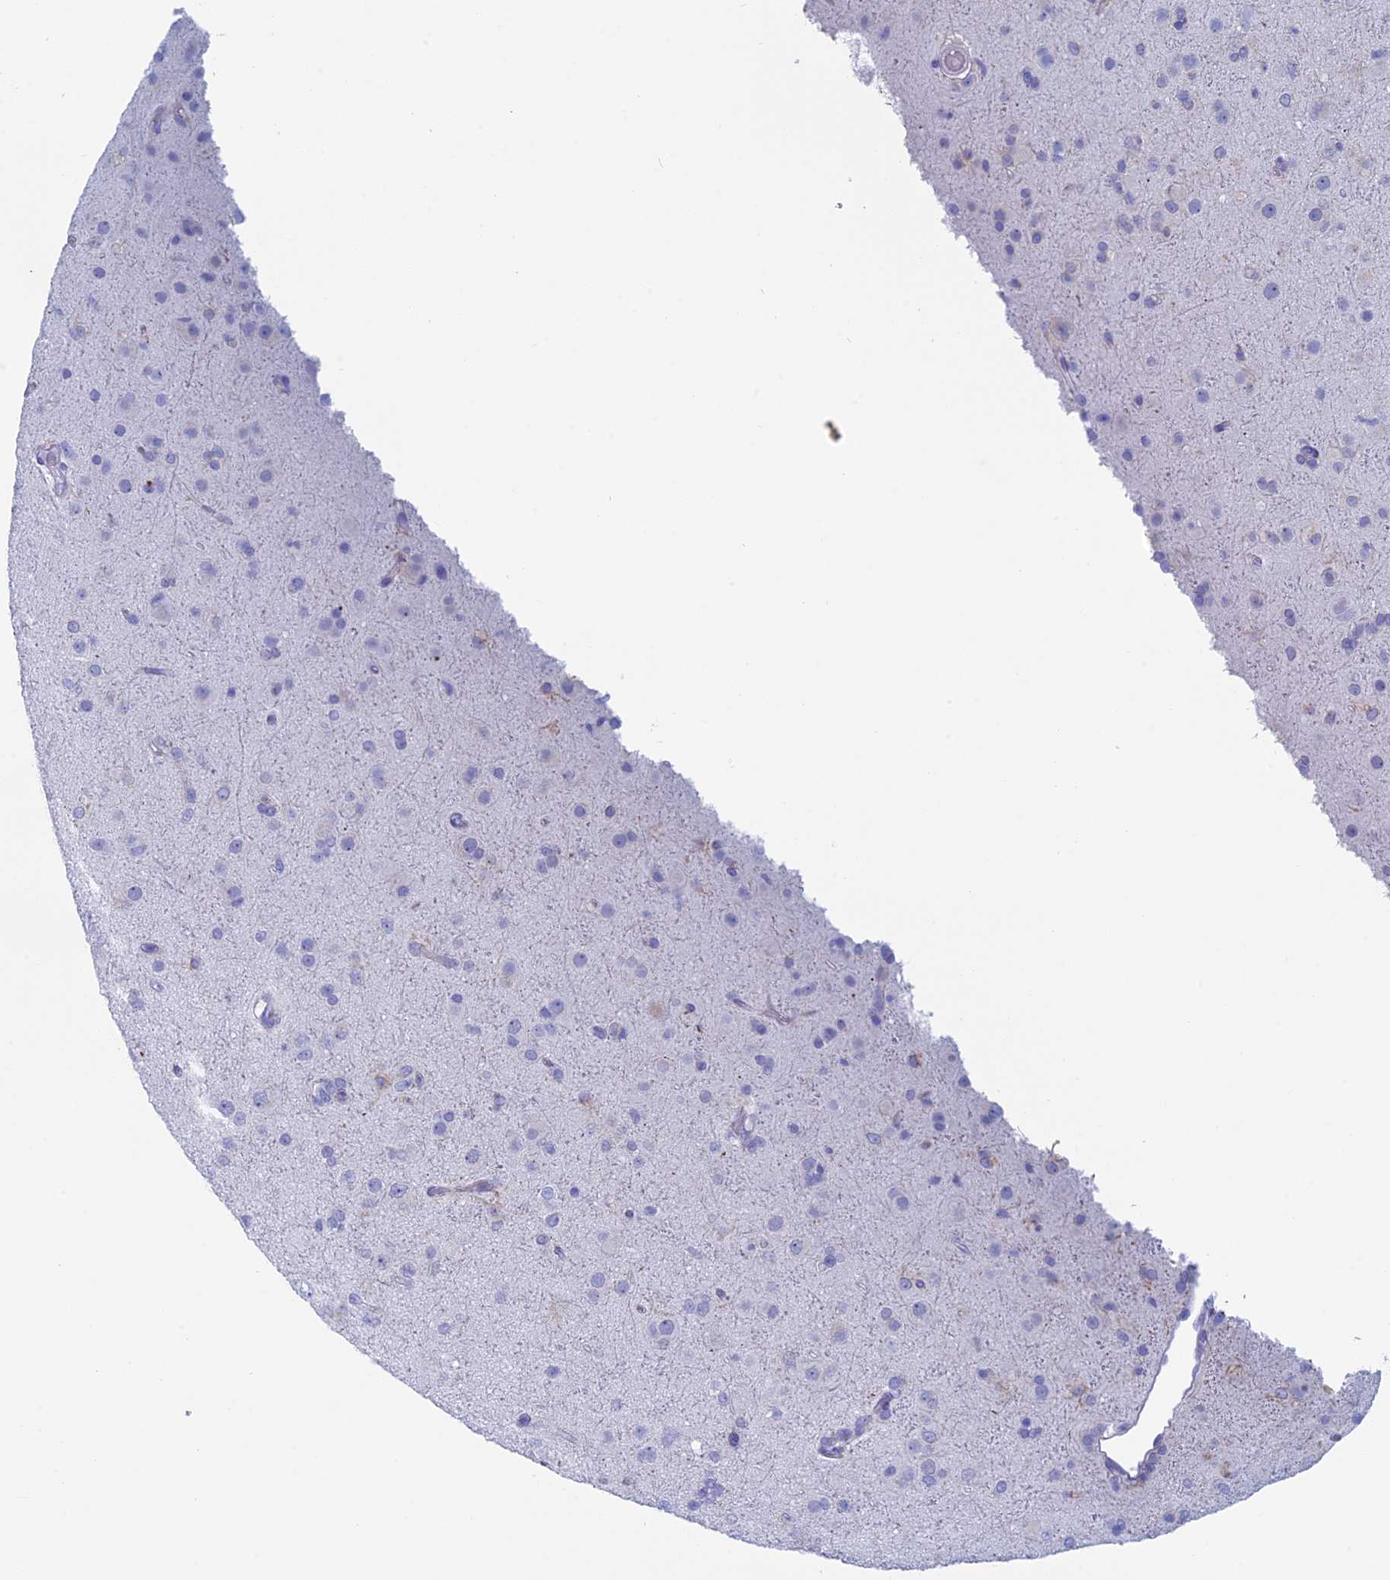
{"staining": {"intensity": "negative", "quantity": "none", "location": "none"}, "tissue": "glioma", "cell_type": "Tumor cells", "image_type": "cancer", "snomed": [{"axis": "morphology", "description": "Glioma, malignant, Low grade"}, {"axis": "topography", "description": "Brain"}], "caption": "The micrograph exhibits no staining of tumor cells in glioma.", "gene": "ALMS1", "patient": {"sex": "male", "age": 65}}